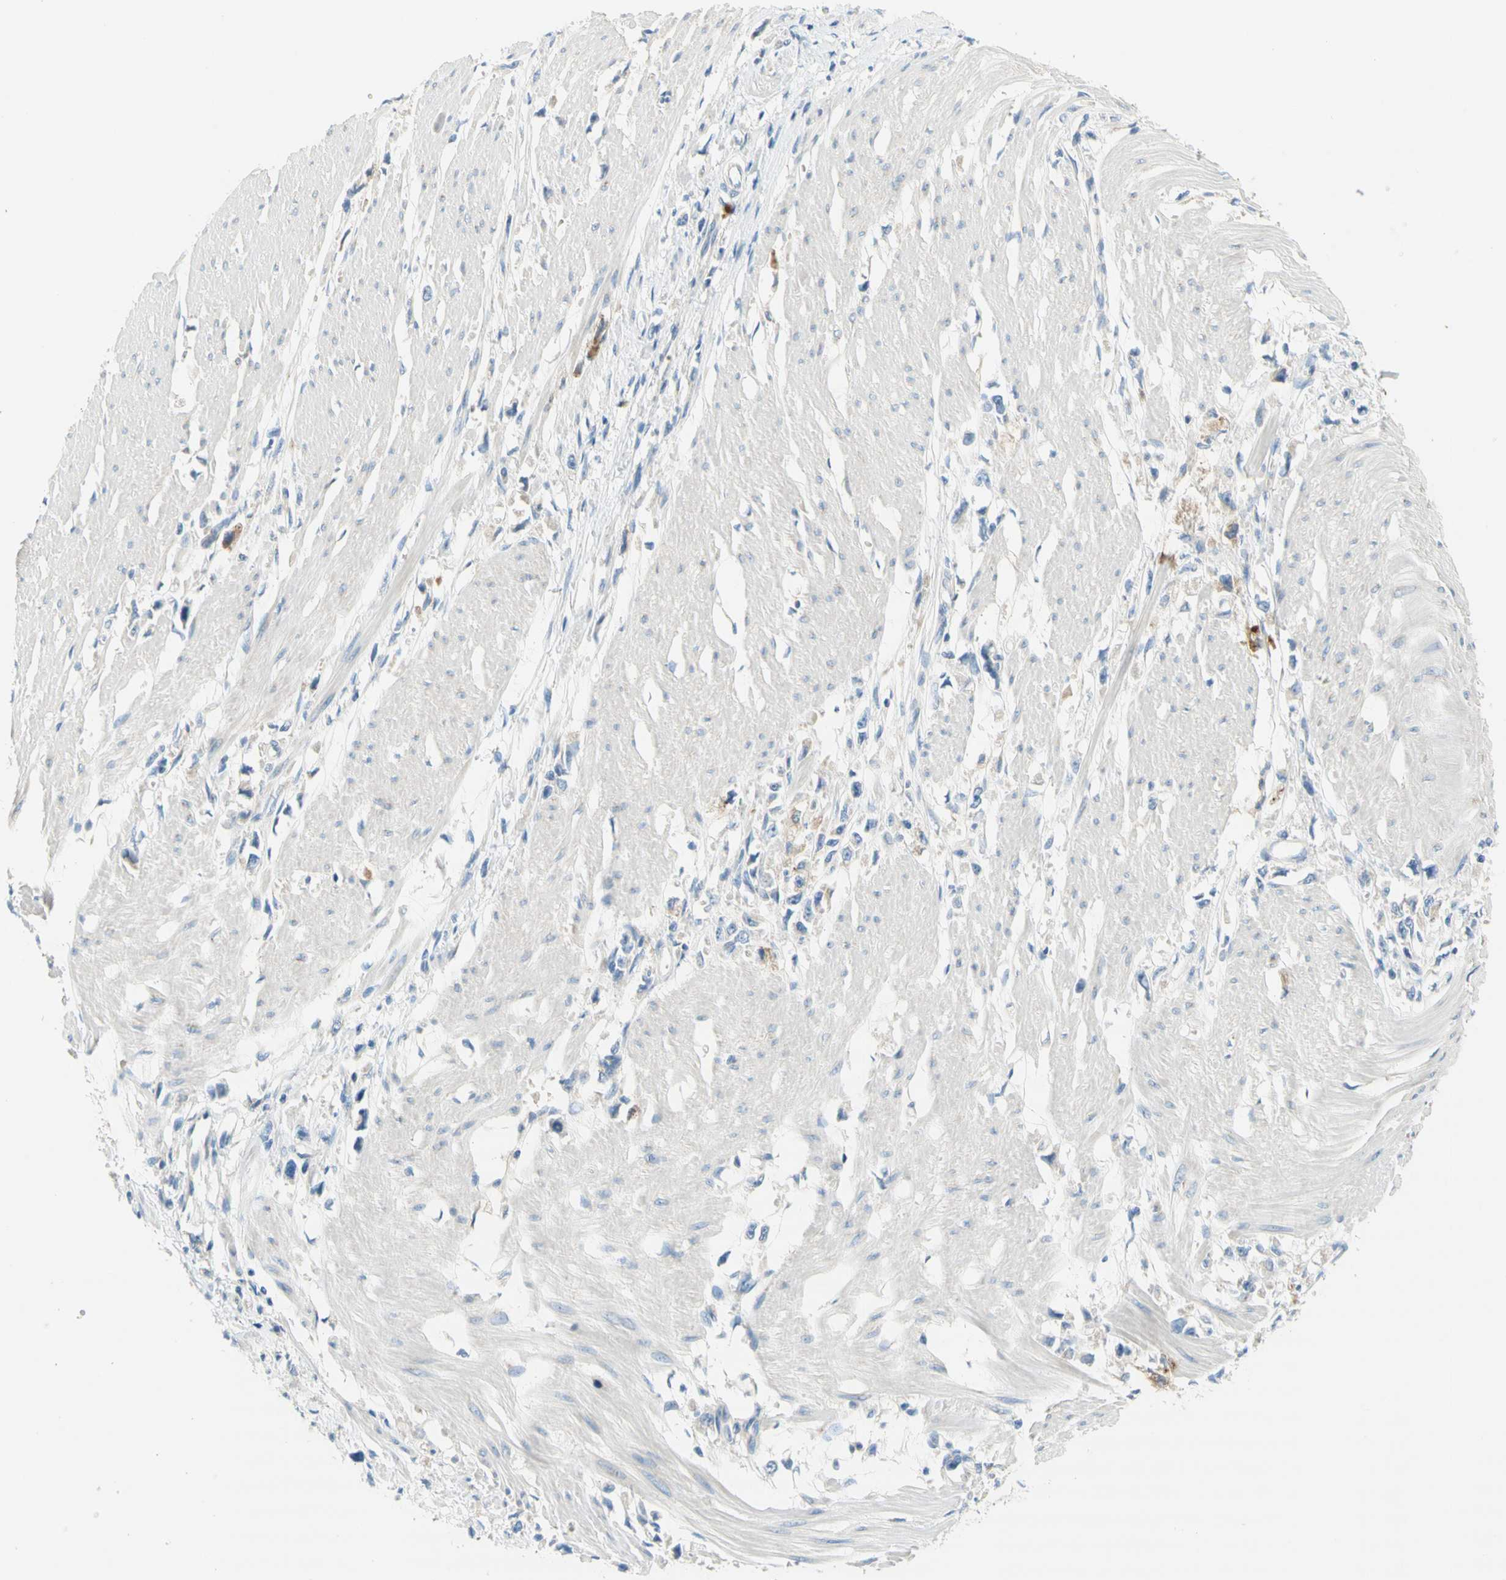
{"staining": {"intensity": "weak", "quantity": "<25%", "location": "cytoplasmic/membranous"}, "tissue": "stomach cancer", "cell_type": "Tumor cells", "image_type": "cancer", "snomed": [{"axis": "morphology", "description": "Adenocarcinoma, NOS"}, {"axis": "topography", "description": "Stomach"}], "caption": "IHC histopathology image of adenocarcinoma (stomach) stained for a protein (brown), which displays no positivity in tumor cells. (DAB (3,3'-diaminobenzidine) IHC with hematoxylin counter stain).", "gene": "F3", "patient": {"sex": "female", "age": 59}}